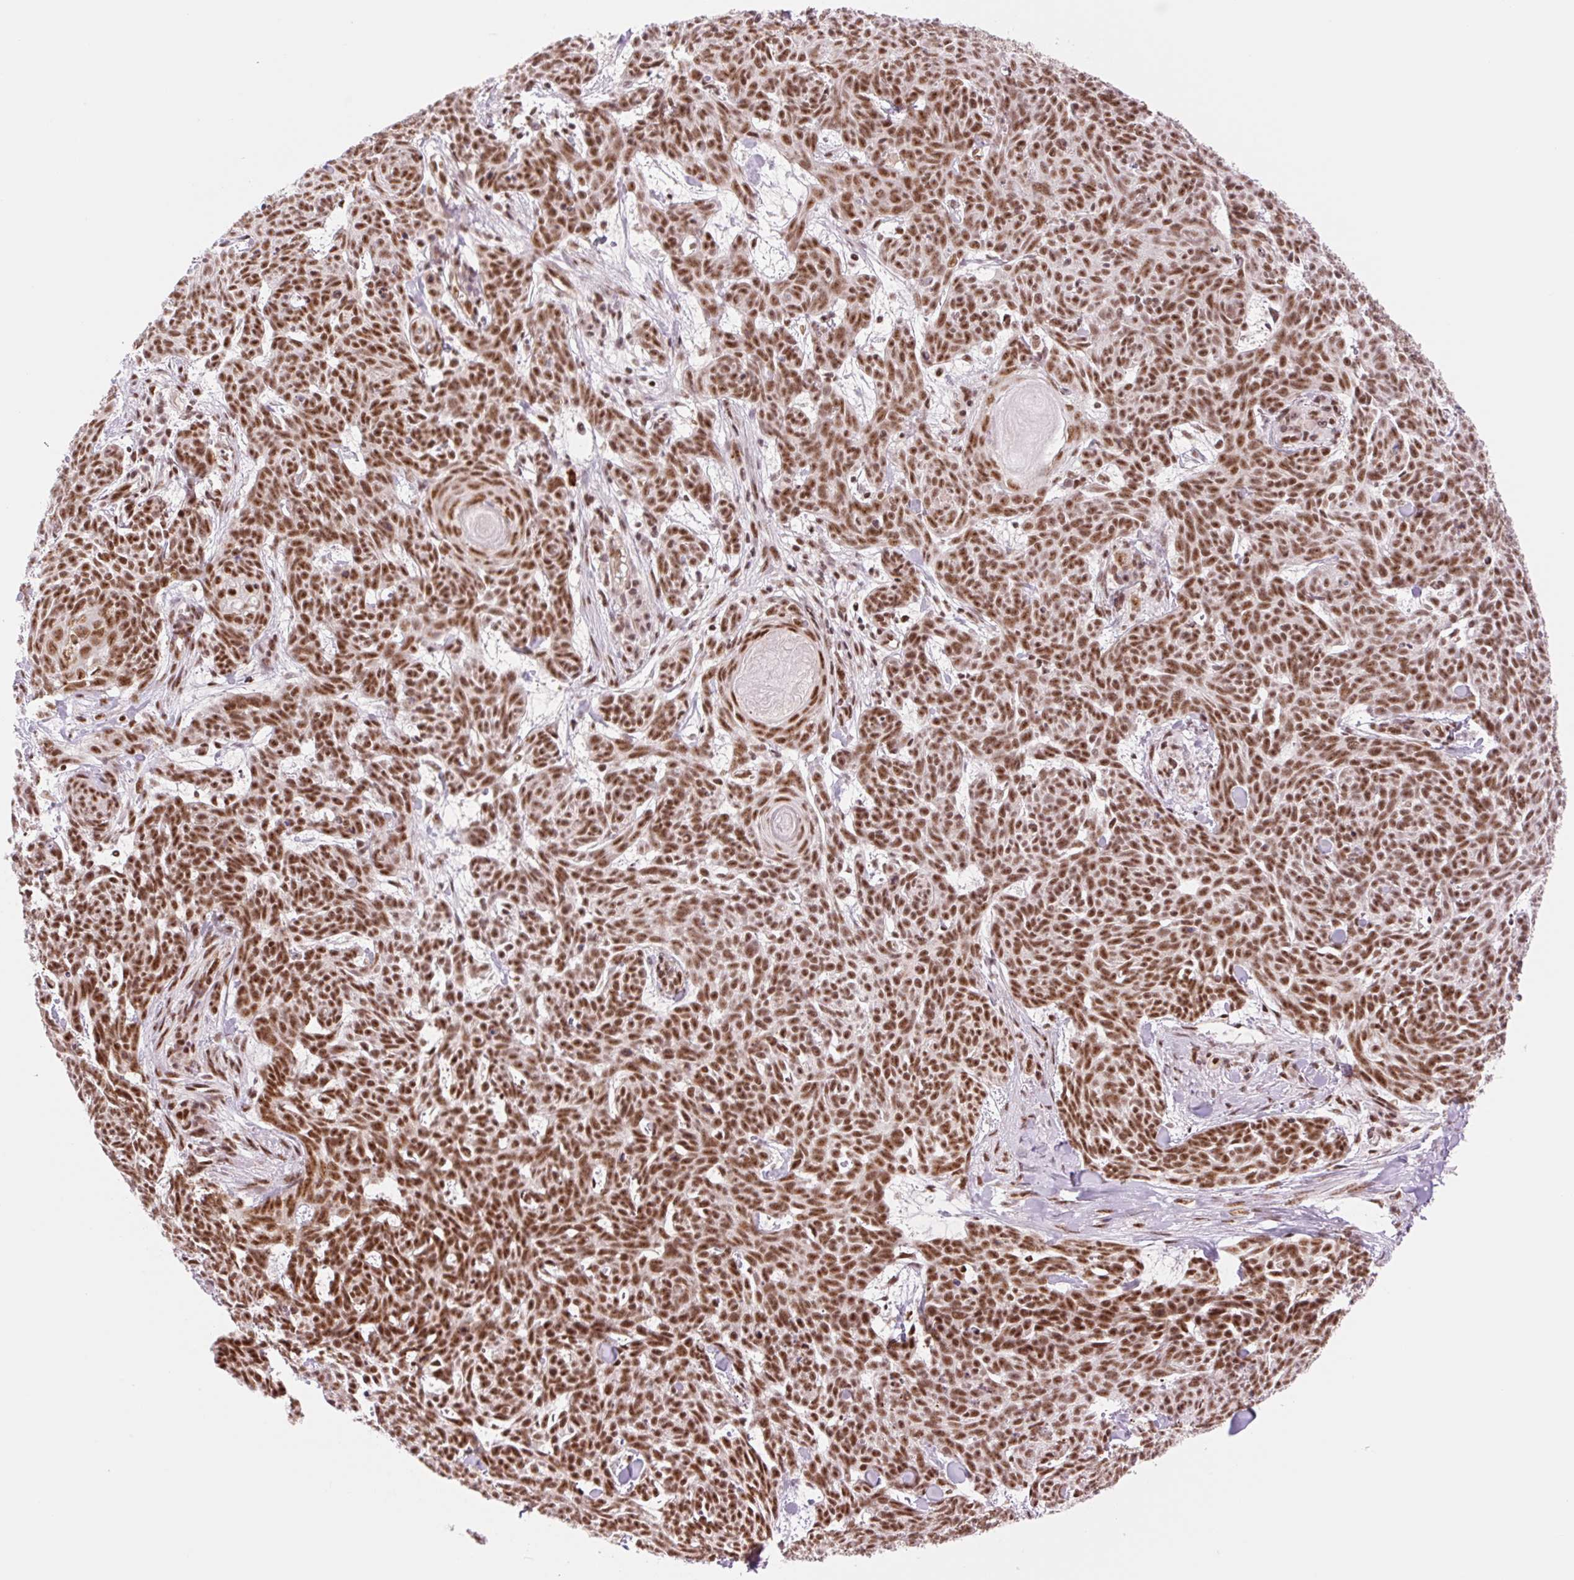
{"staining": {"intensity": "strong", "quantity": ">75%", "location": "nuclear"}, "tissue": "skin cancer", "cell_type": "Tumor cells", "image_type": "cancer", "snomed": [{"axis": "morphology", "description": "Basal cell carcinoma"}, {"axis": "topography", "description": "Skin"}], "caption": "This is a photomicrograph of immunohistochemistry staining of skin basal cell carcinoma, which shows strong positivity in the nuclear of tumor cells.", "gene": "PRDM11", "patient": {"sex": "female", "age": 93}}